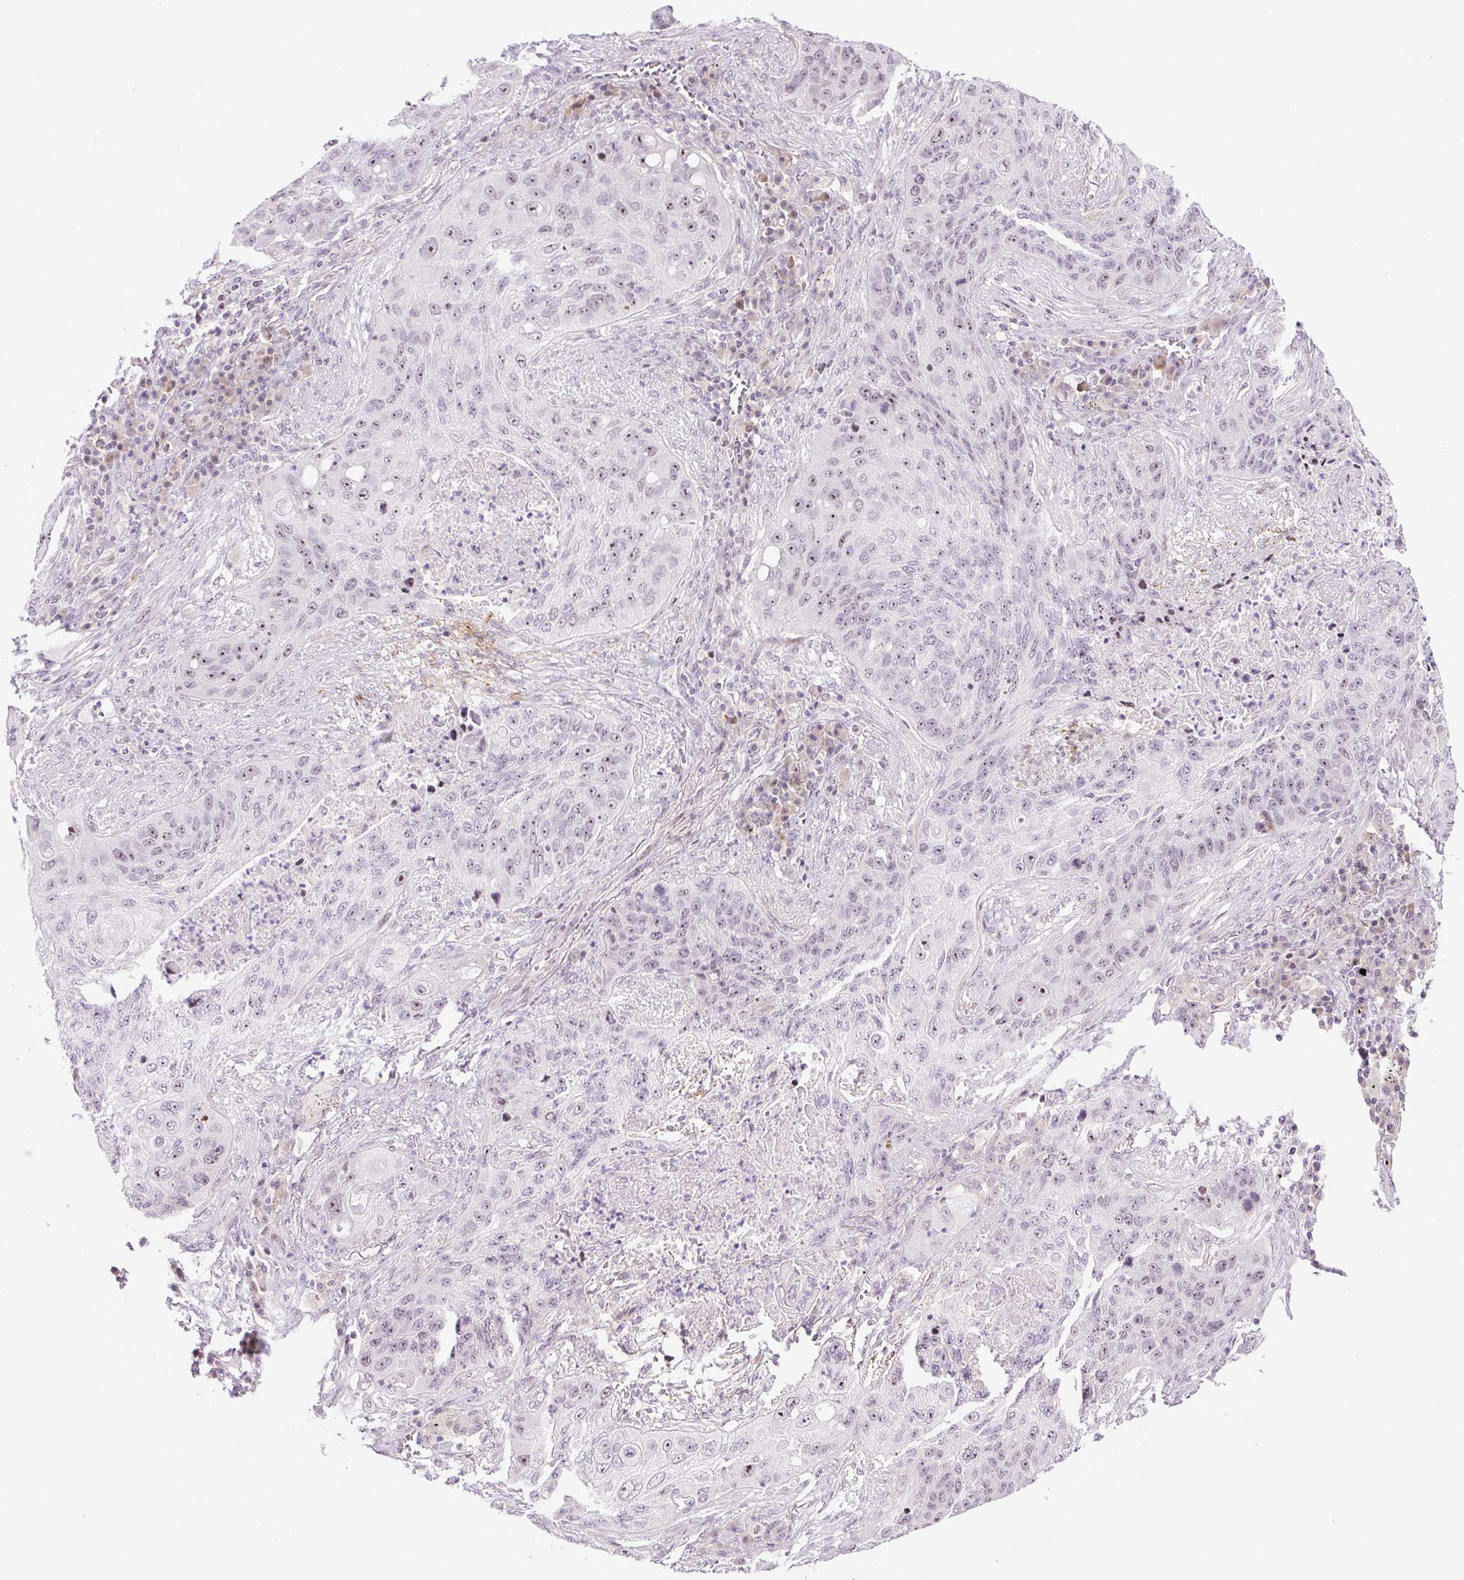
{"staining": {"intensity": "moderate", "quantity": "25%-75%", "location": "nuclear"}, "tissue": "lung cancer", "cell_type": "Tumor cells", "image_type": "cancer", "snomed": [{"axis": "morphology", "description": "Squamous cell carcinoma, NOS"}, {"axis": "topography", "description": "Lung"}], "caption": "Squamous cell carcinoma (lung) stained with a brown dye displays moderate nuclear positive expression in about 25%-75% of tumor cells.", "gene": "ZNF417", "patient": {"sex": "female", "age": 63}}